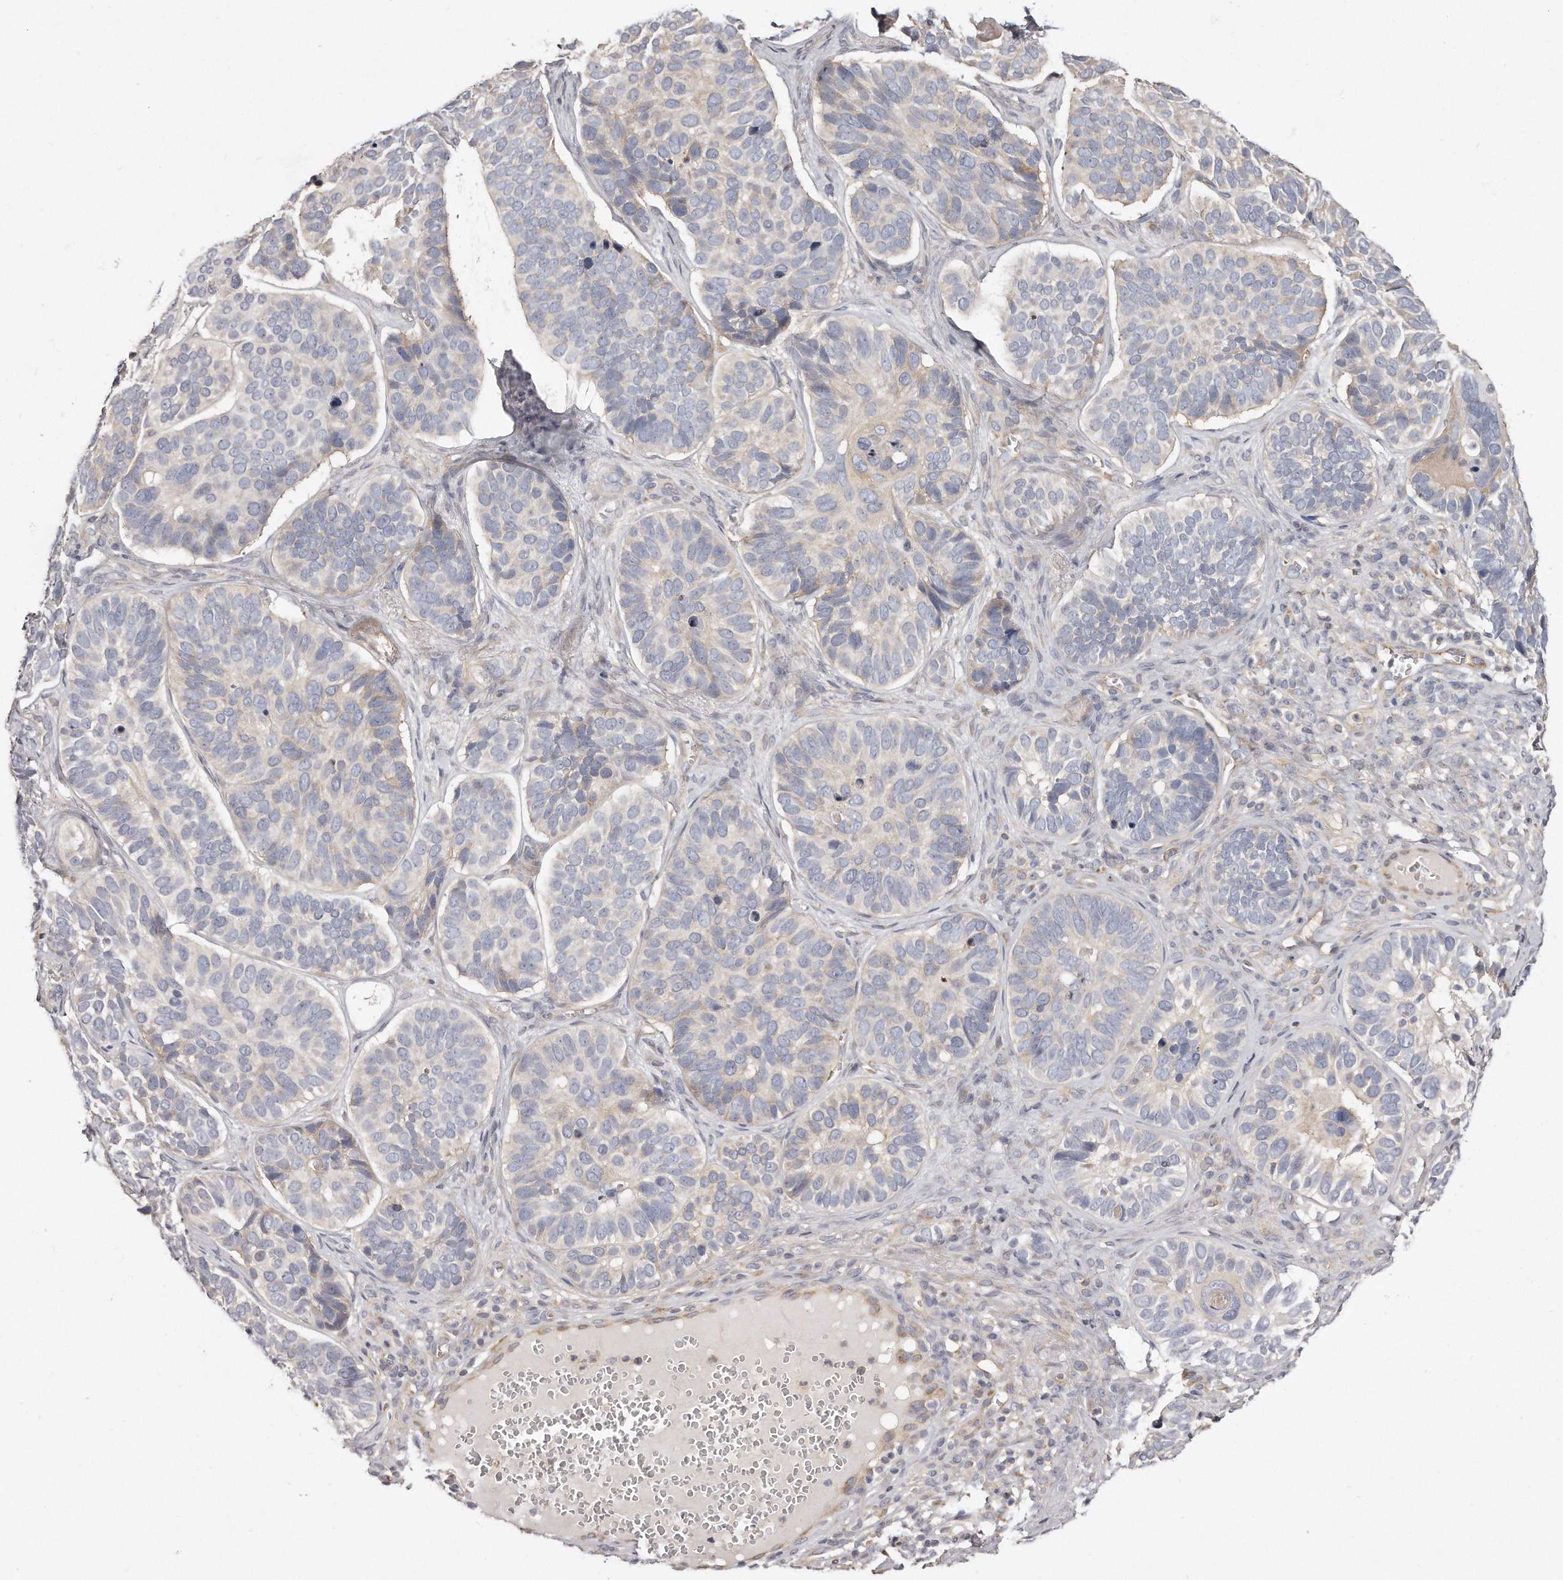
{"staining": {"intensity": "weak", "quantity": "<25%", "location": "cytoplasmic/membranous"}, "tissue": "skin cancer", "cell_type": "Tumor cells", "image_type": "cancer", "snomed": [{"axis": "morphology", "description": "Basal cell carcinoma"}, {"axis": "topography", "description": "Skin"}], "caption": "Micrograph shows no significant protein positivity in tumor cells of skin cancer.", "gene": "TTLL4", "patient": {"sex": "male", "age": 62}}